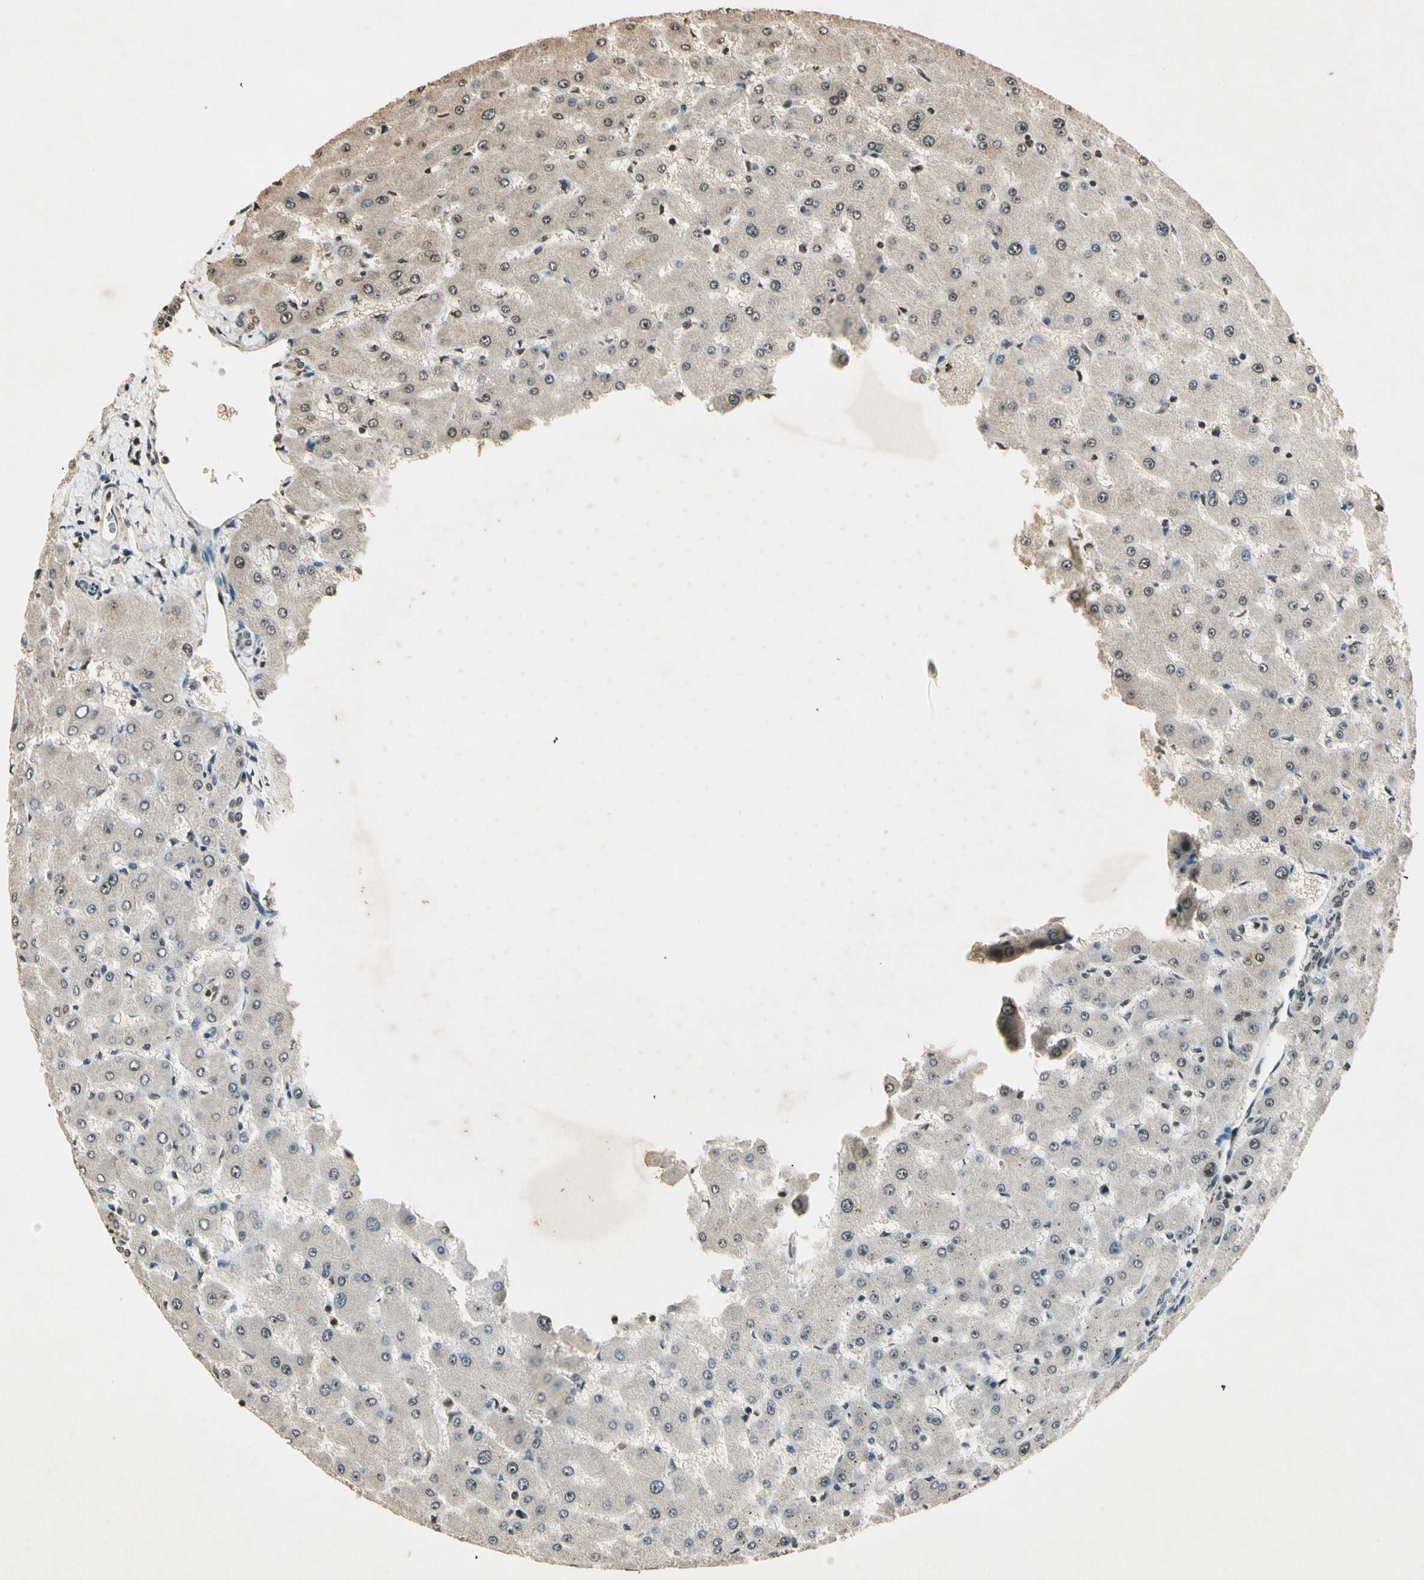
{"staining": {"intensity": "negative", "quantity": "none", "location": "none"}, "tissue": "liver", "cell_type": "Cholangiocytes", "image_type": "normal", "snomed": [{"axis": "morphology", "description": "Normal tissue, NOS"}, {"axis": "topography", "description": "Liver"}], "caption": "Cholangiocytes are negative for brown protein staining in normal liver. Brightfield microscopy of IHC stained with DAB (brown) and hematoxylin (blue), captured at high magnification.", "gene": "TOP1", "patient": {"sex": "female", "age": 63}}